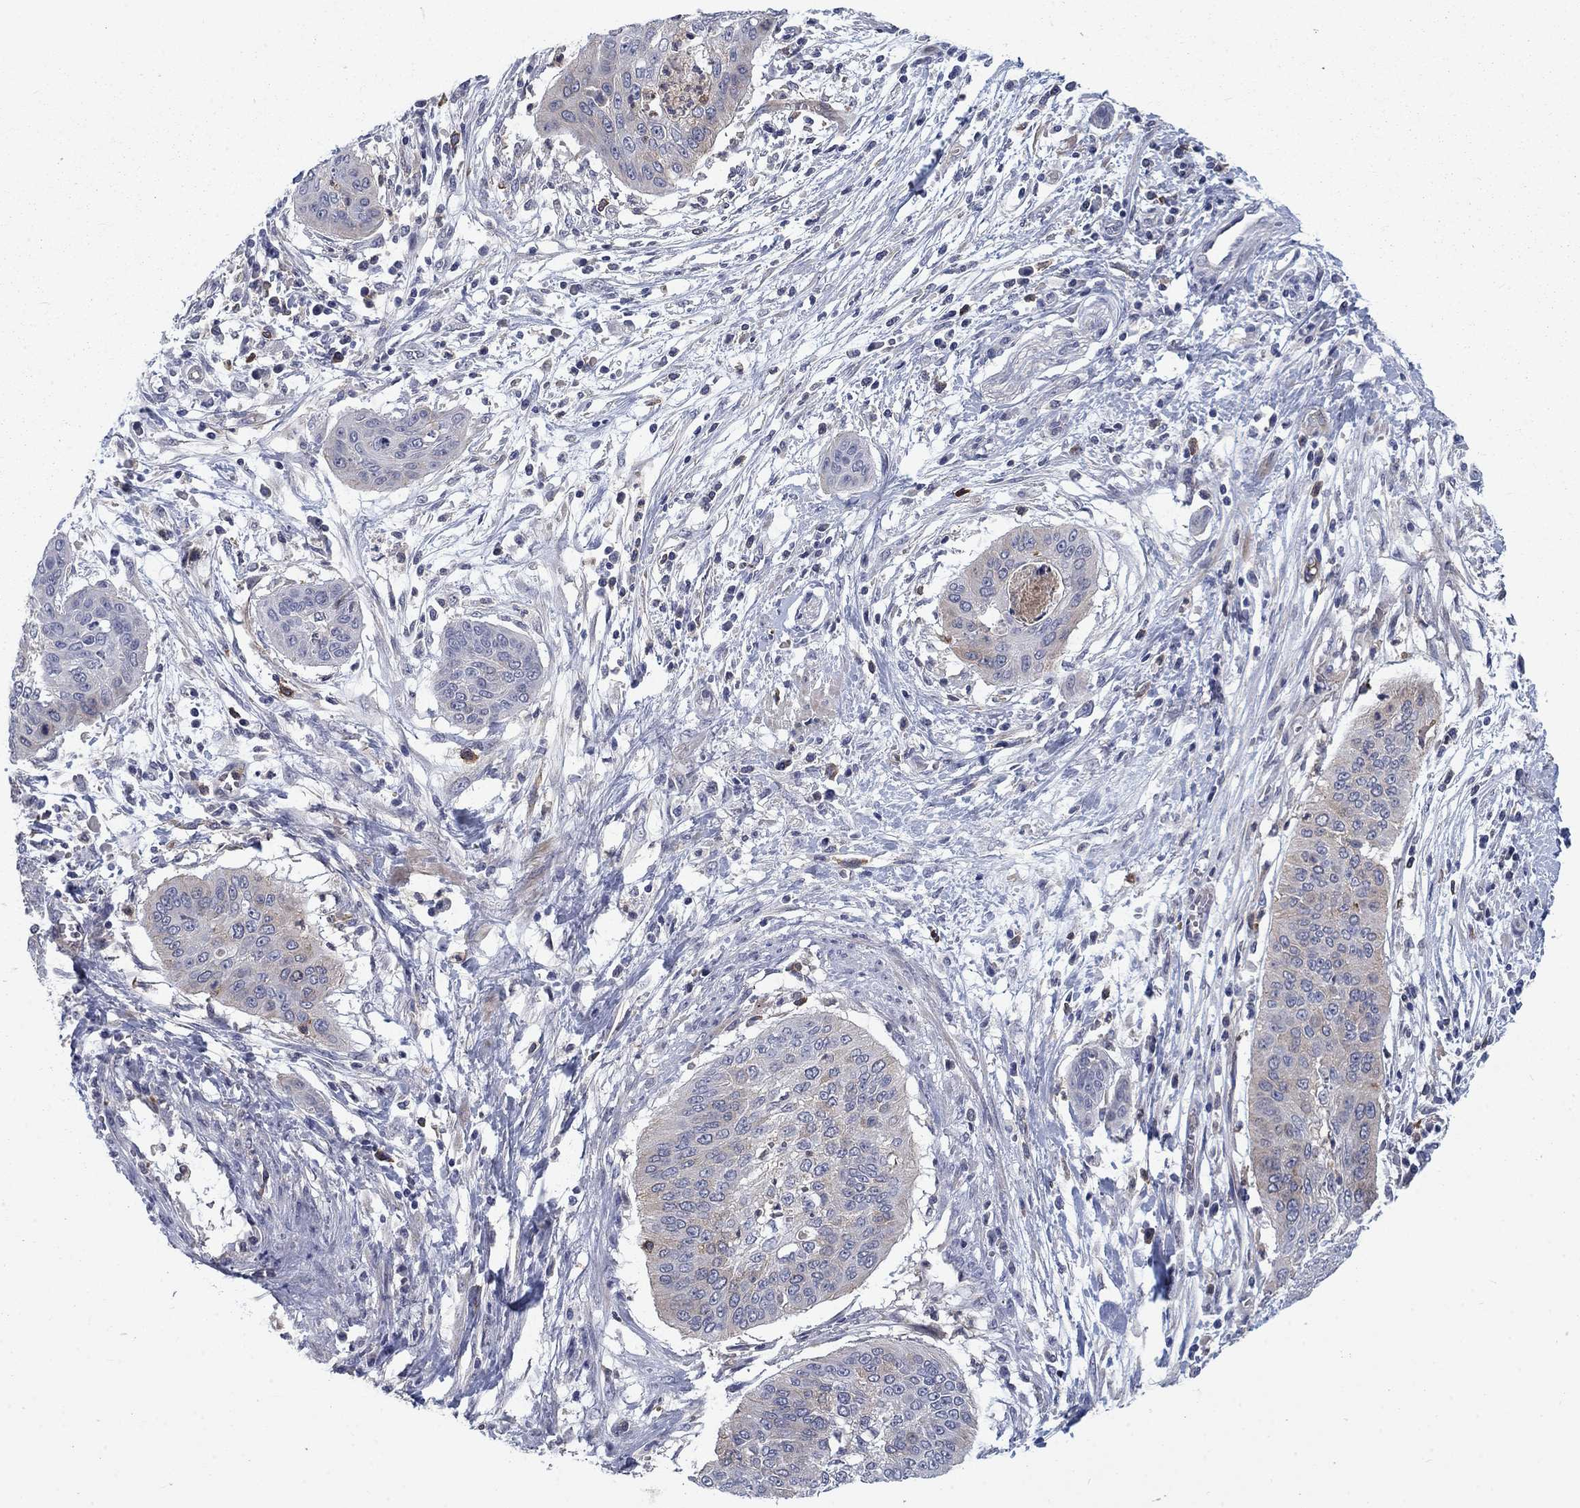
{"staining": {"intensity": "negative", "quantity": "none", "location": "none"}, "tissue": "cervical cancer", "cell_type": "Tumor cells", "image_type": "cancer", "snomed": [{"axis": "morphology", "description": "Squamous cell carcinoma, NOS"}, {"axis": "topography", "description": "Cervix"}], "caption": "High power microscopy histopathology image of an immunohistochemistry image of cervical cancer (squamous cell carcinoma), revealing no significant staining in tumor cells. (DAB (3,3'-diaminobenzidine) immunohistochemistry visualized using brightfield microscopy, high magnification).", "gene": "KIF15", "patient": {"sex": "female", "age": 39}}